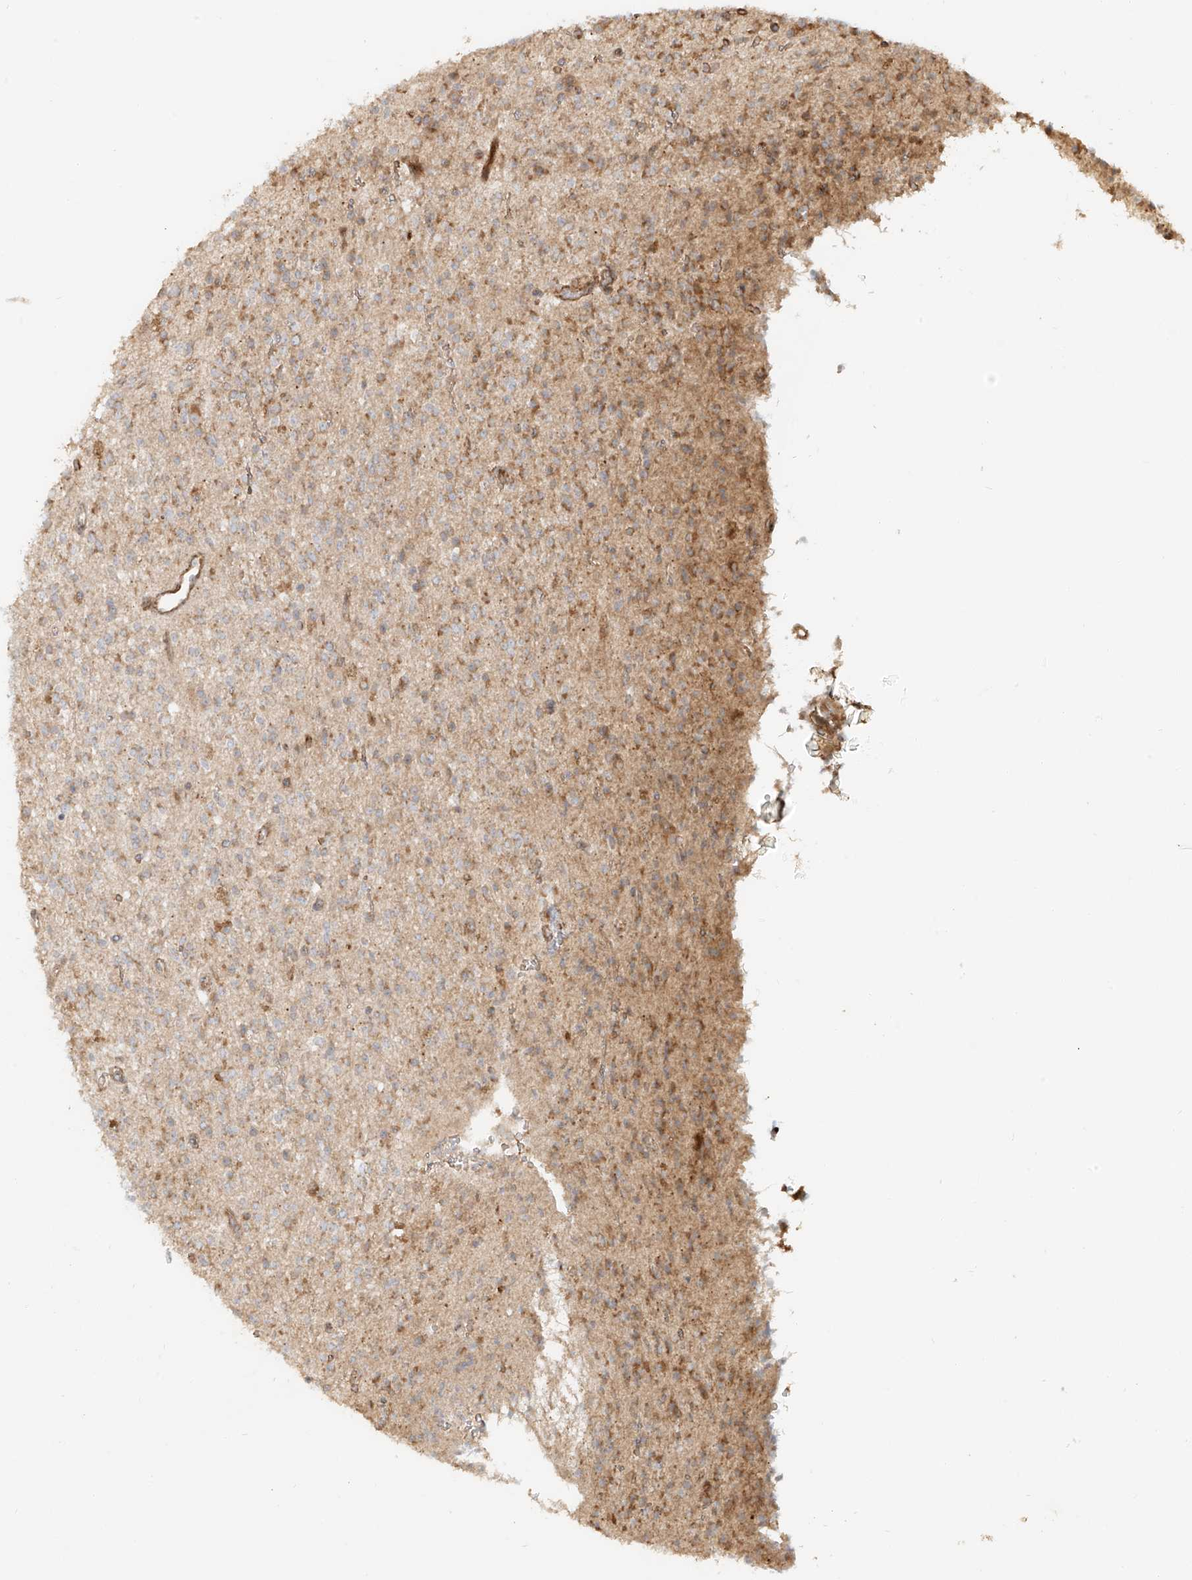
{"staining": {"intensity": "weak", "quantity": "25%-75%", "location": "cytoplasmic/membranous"}, "tissue": "glioma", "cell_type": "Tumor cells", "image_type": "cancer", "snomed": [{"axis": "morphology", "description": "Glioma, malignant, High grade"}, {"axis": "topography", "description": "Brain"}], "caption": "Weak cytoplasmic/membranous protein expression is present in about 25%-75% of tumor cells in malignant glioma (high-grade). Using DAB (brown) and hematoxylin (blue) stains, captured at high magnification using brightfield microscopy.", "gene": "MIPEP", "patient": {"sex": "male", "age": 34}}